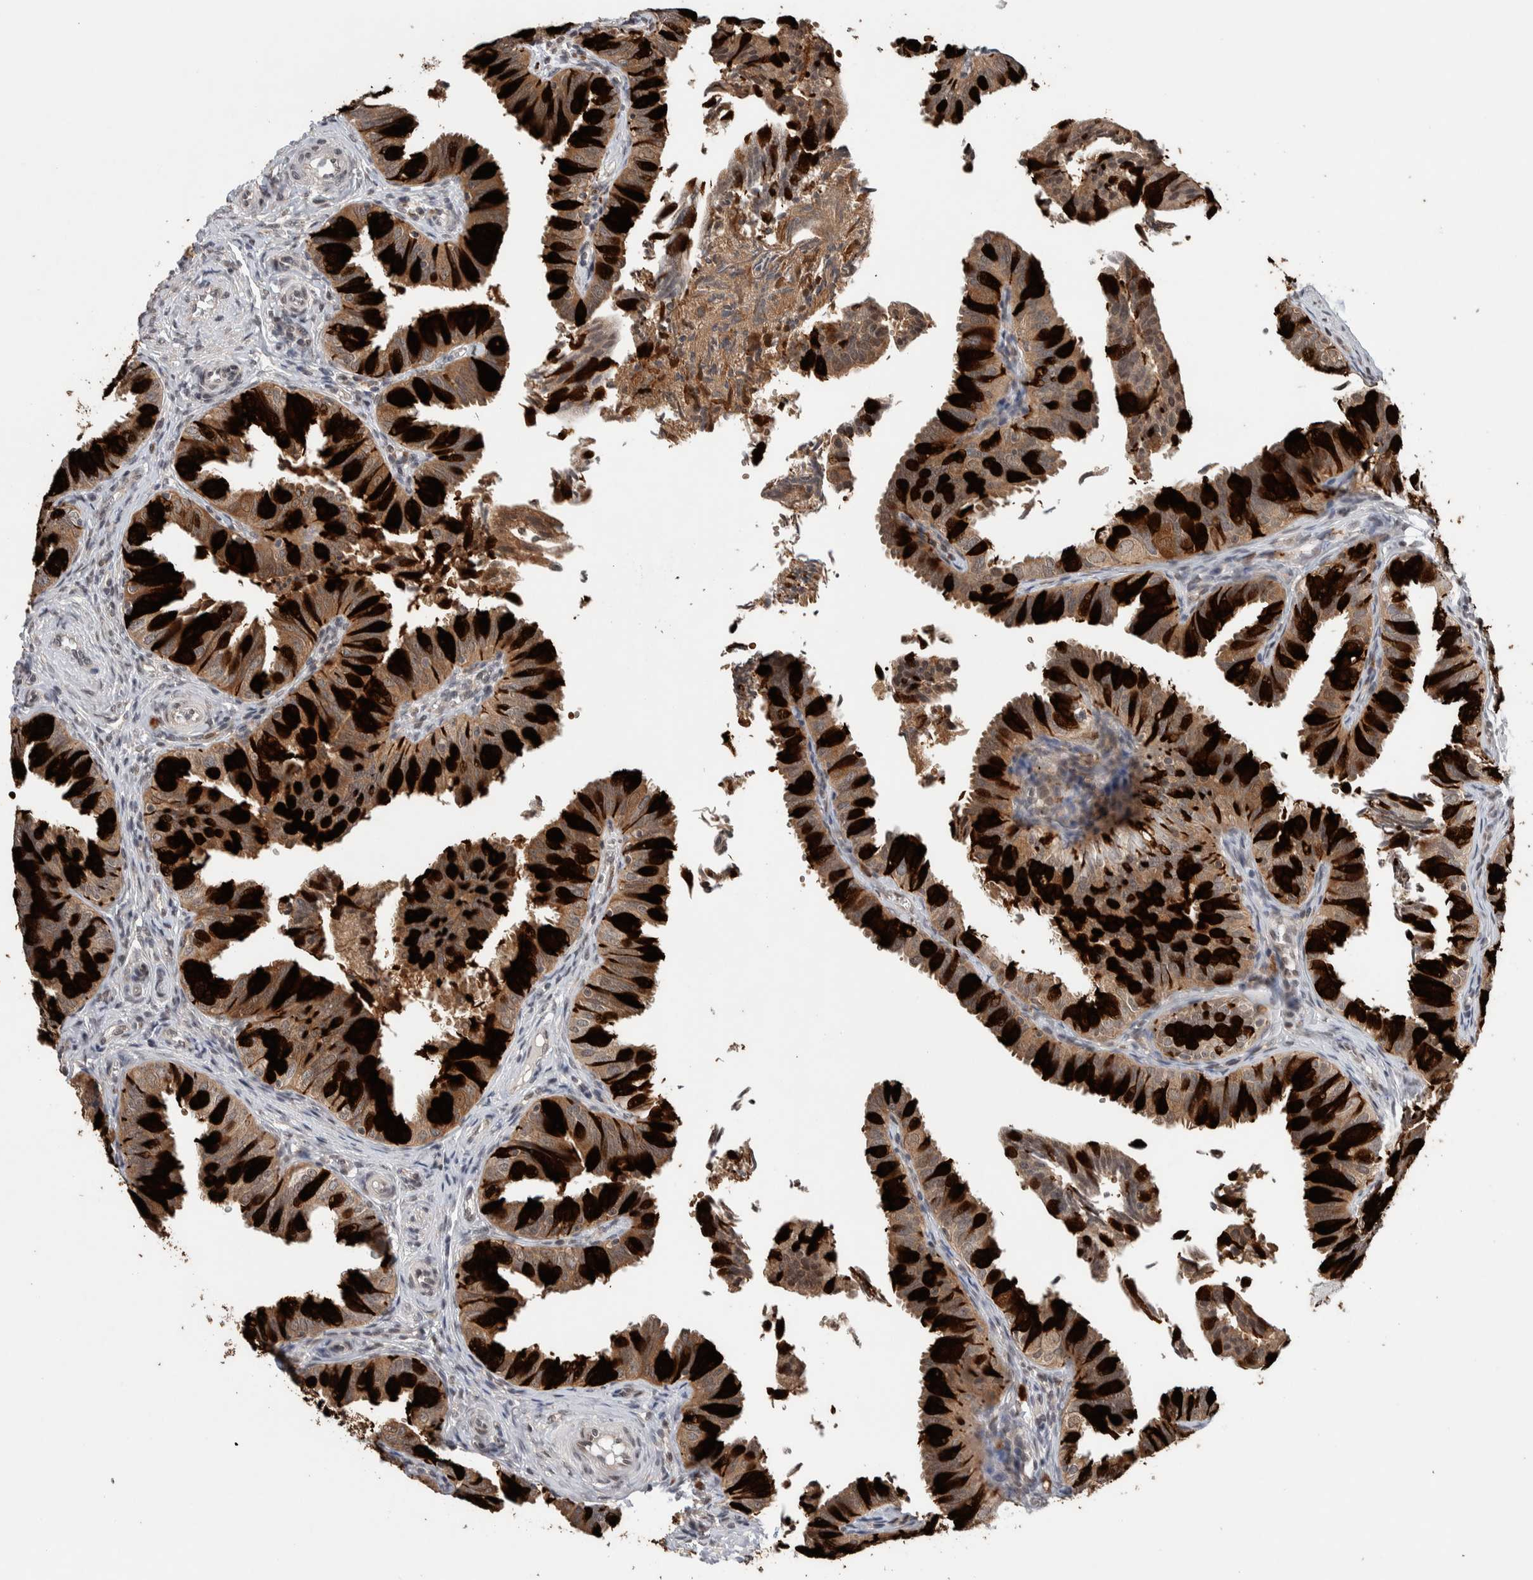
{"staining": {"intensity": "strong", "quantity": ">75%", "location": "cytoplasmic/membranous"}, "tissue": "fallopian tube", "cell_type": "Glandular cells", "image_type": "normal", "snomed": [{"axis": "morphology", "description": "Normal tissue, NOS"}, {"axis": "topography", "description": "Fallopian tube"}], "caption": "Immunohistochemistry (IHC) image of benign fallopian tube stained for a protein (brown), which reveals high levels of strong cytoplasmic/membranous expression in about >75% of glandular cells.", "gene": "KCNK1", "patient": {"sex": "female", "age": 35}}